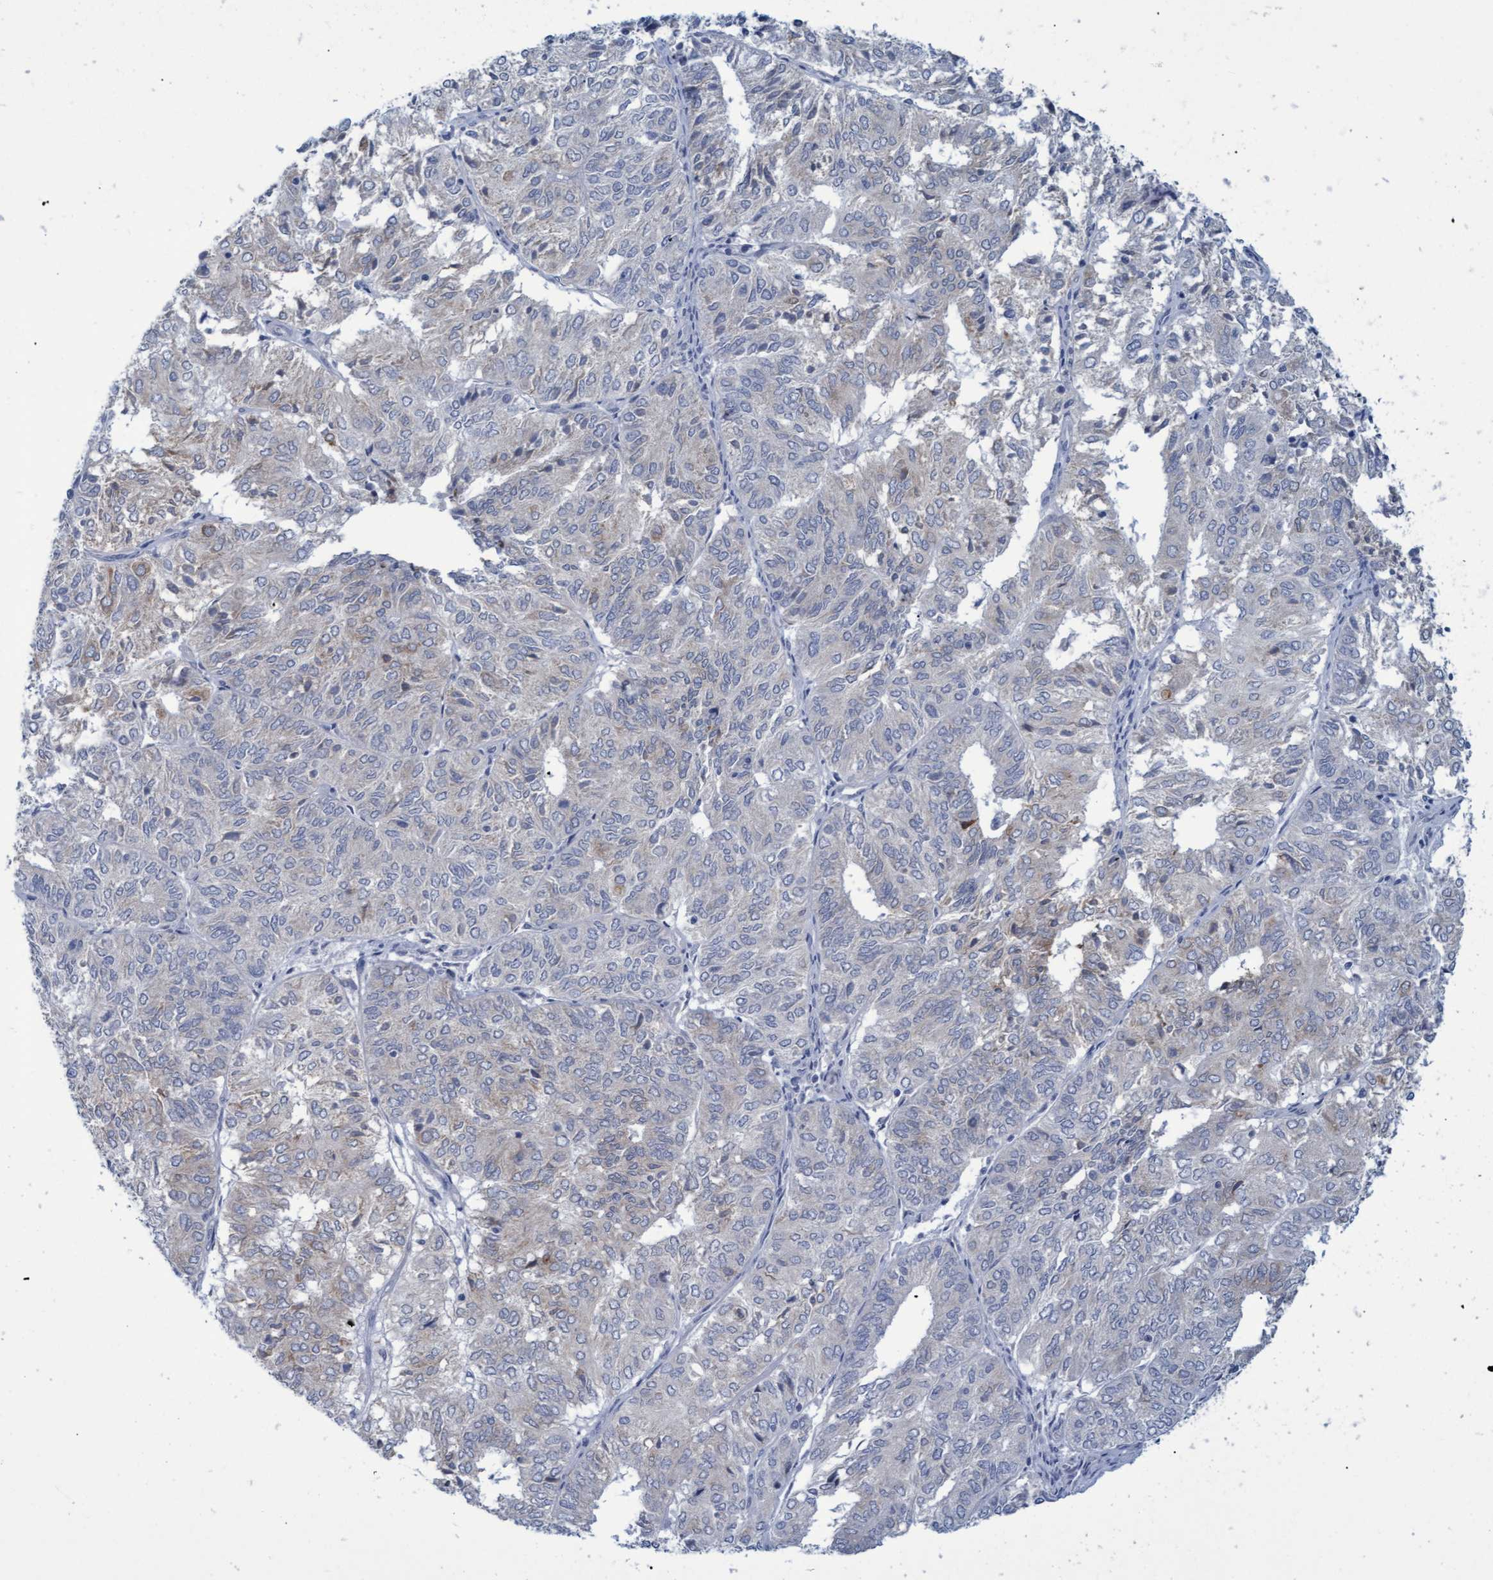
{"staining": {"intensity": "negative", "quantity": "none", "location": "none"}, "tissue": "endometrial cancer", "cell_type": "Tumor cells", "image_type": "cancer", "snomed": [{"axis": "morphology", "description": "Adenocarcinoma, NOS"}, {"axis": "topography", "description": "Uterus"}], "caption": "There is no significant staining in tumor cells of endometrial cancer.", "gene": "SSTR3", "patient": {"sex": "female", "age": 60}}